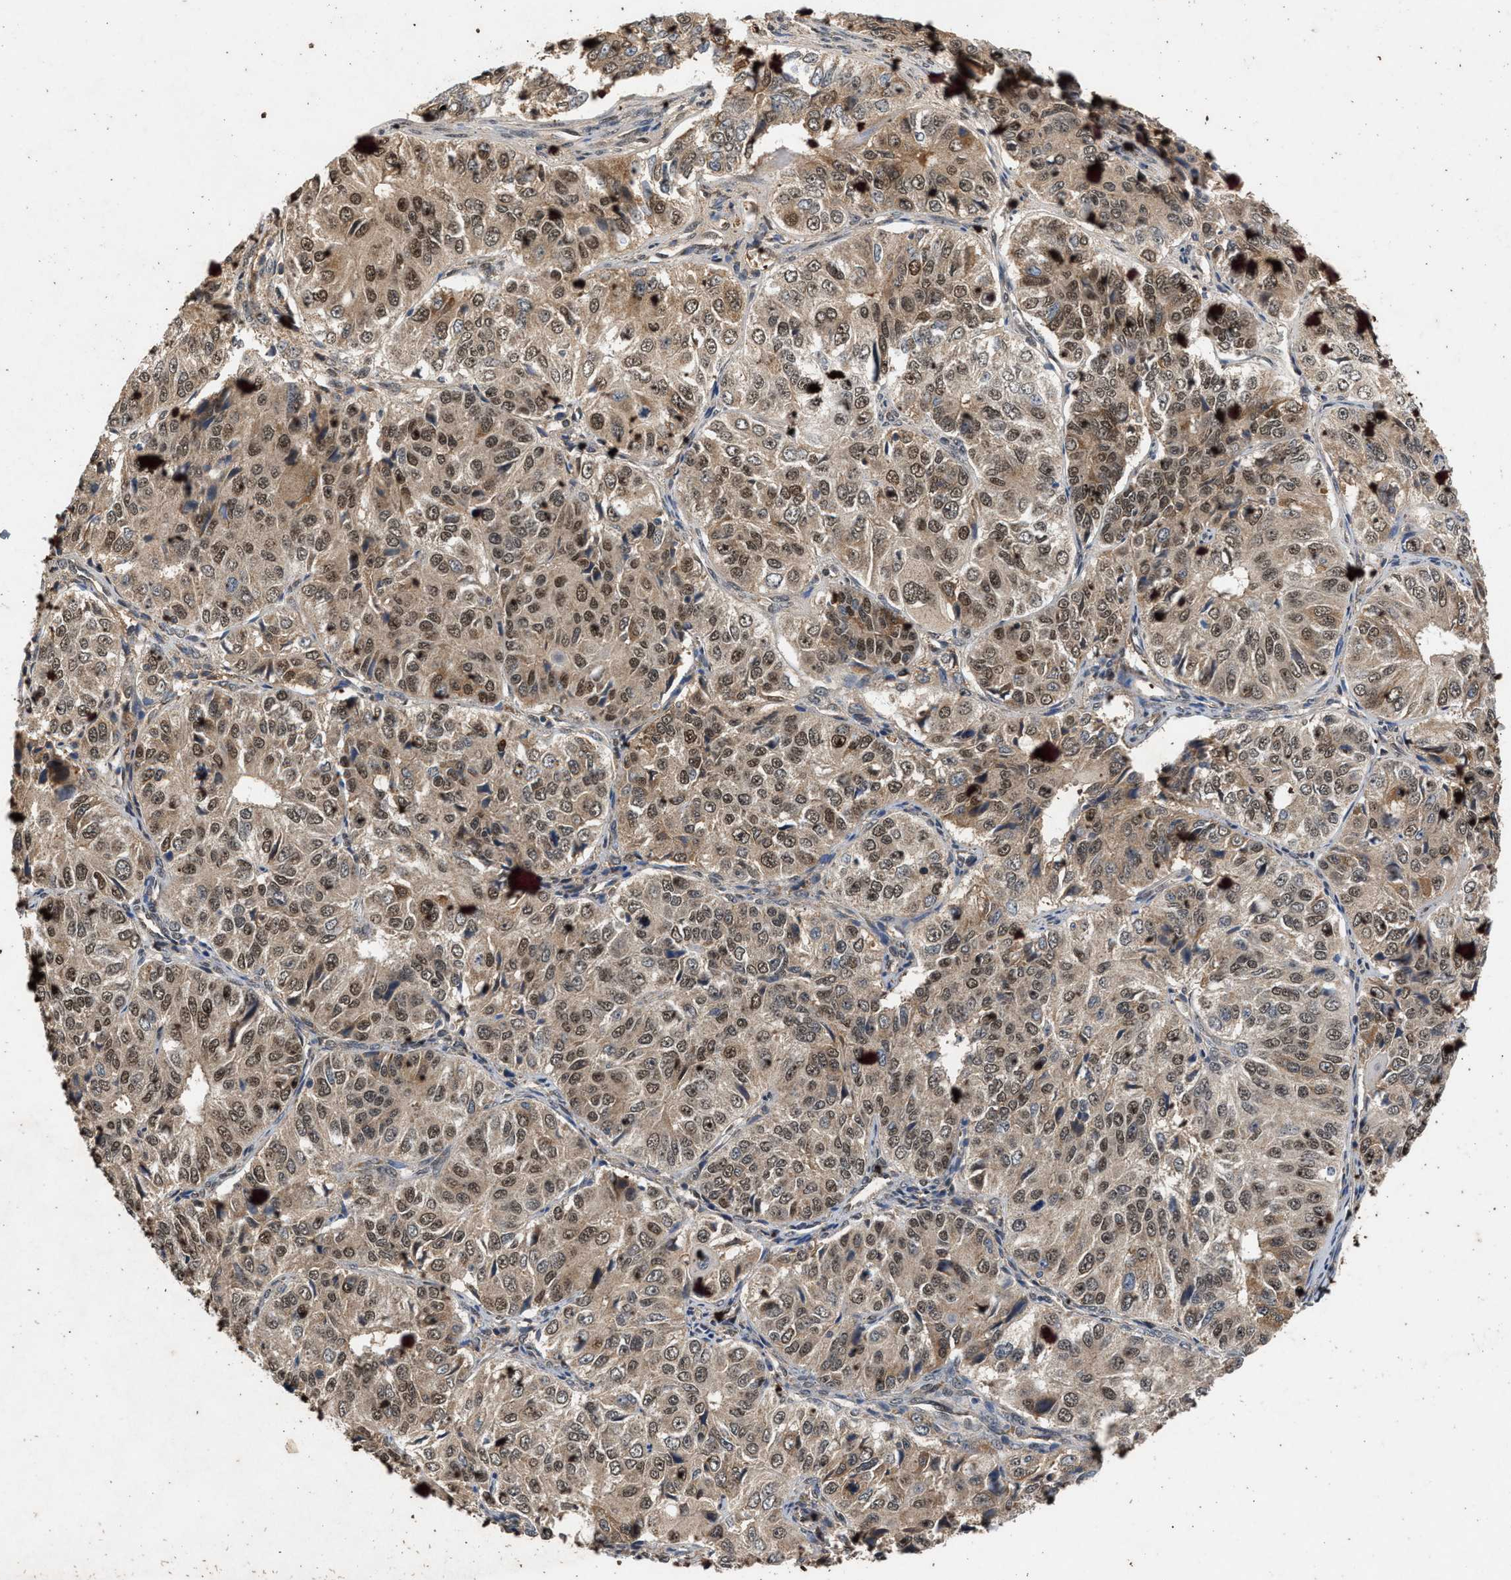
{"staining": {"intensity": "moderate", "quantity": ">75%", "location": "cytoplasmic/membranous,nuclear"}, "tissue": "ovarian cancer", "cell_type": "Tumor cells", "image_type": "cancer", "snomed": [{"axis": "morphology", "description": "Carcinoma, endometroid"}, {"axis": "topography", "description": "Ovary"}], "caption": "Human ovarian endometroid carcinoma stained for a protein (brown) exhibits moderate cytoplasmic/membranous and nuclear positive staining in about >75% of tumor cells.", "gene": "RUSC2", "patient": {"sex": "female", "age": 51}}